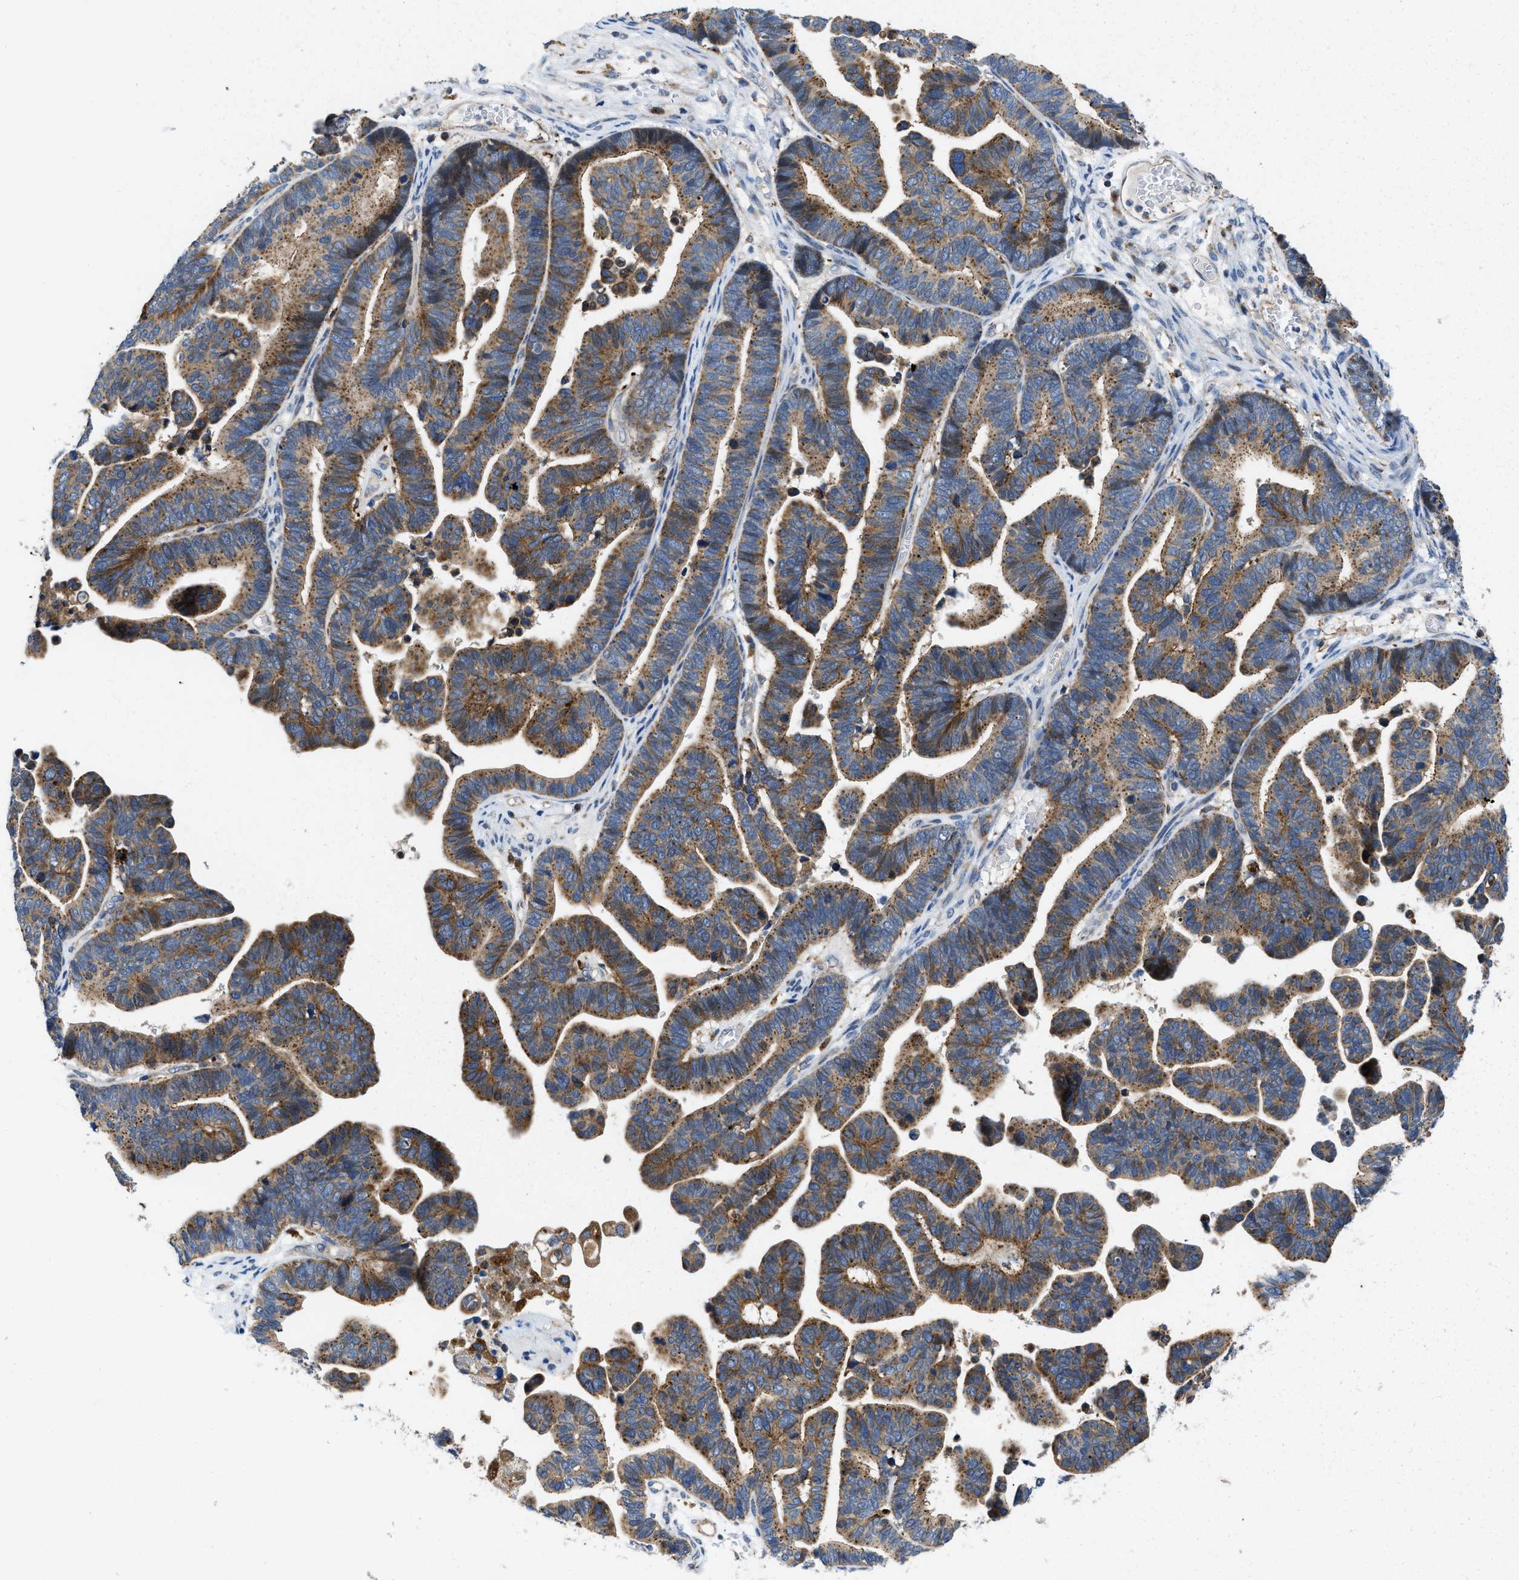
{"staining": {"intensity": "moderate", "quantity": ">75%", "location": "cytoplasmic/membranous"}, "tissue": "ovarian cancer", "cell_type": "Tumor cells", "image_type": "cancer", "snomed": [{"axis": "morphology", "description": "Cystadenocarcinoma, serous, NOS"}, {"axis": "topography", "description": "Ovary"}], "caption": "A medium amount of moderate cytoplasmic/membranous positivity is identified in approximately >75% of tumor cells in serous cystadenocarcinoma (ovarian) tissue.", "gene": "ENPP4", "patient": {"sex": "female", "age": 56}}